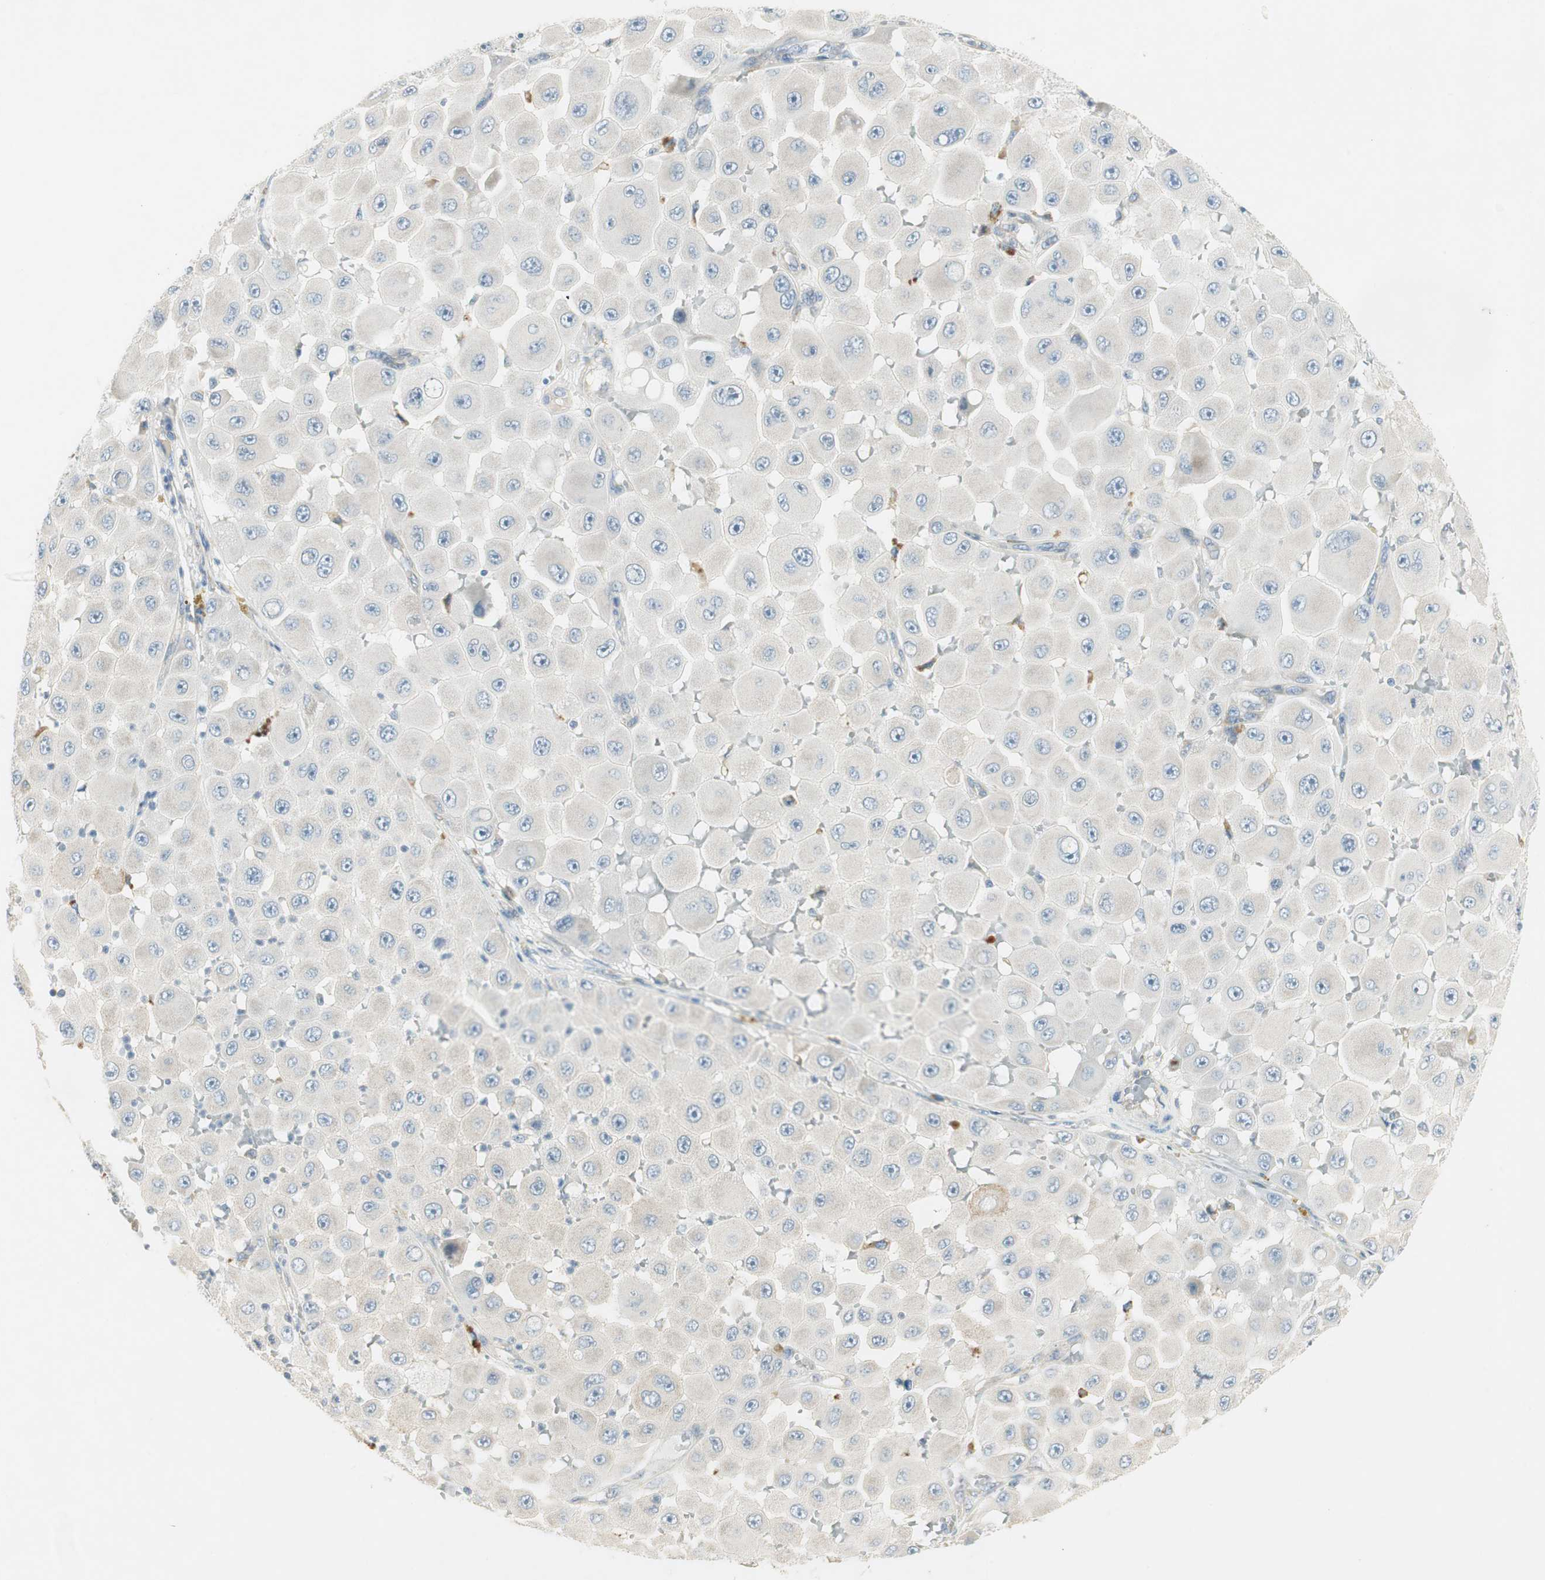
{"staining": {"intensity": "negative", "quantity": "none", "location": "none"}, "tissue": "melanoma", "cell_type": "Tumor cells", "image_type": "cancer", "snomed": [{"axis": "morphology", "description": "Malignant melanoma, NOS"}, {"axis": "topography", "description": "Skin"}], "caption": "Tumor cells show no significant positivity in malignant melanoma.", "gene": "STON1-GTF2A1L", "patient": {"sex": "female", "age": 81}}